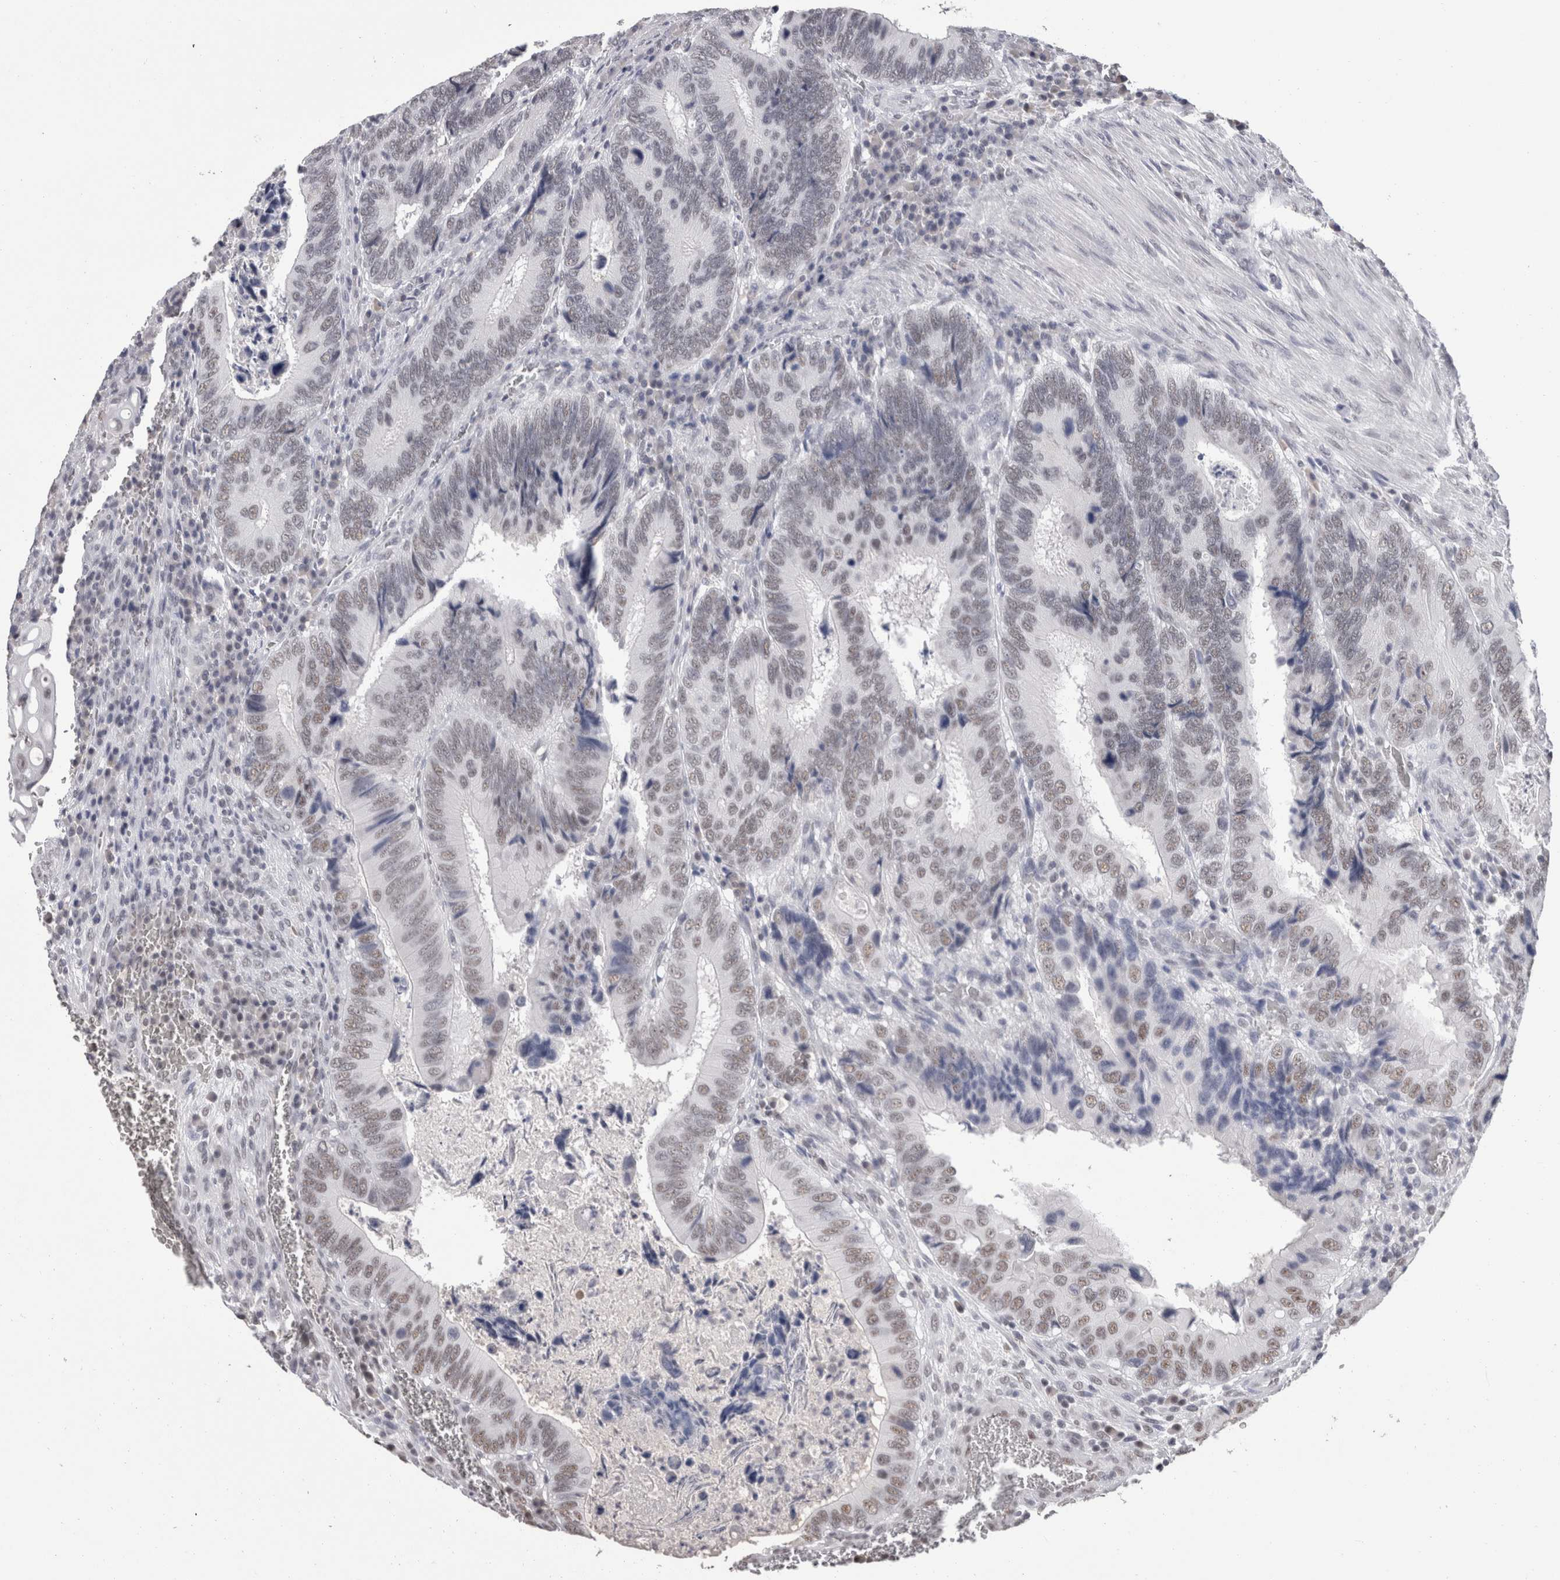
{"staining": {"intensity": "weak", "quantity": ">75%", "location": "nuclear"}, "tissue": "colorectal cancer", "cell_type": "Tumor cells", "image_type": "cancer", "snomed": [{"axis": "morphology", "description": "Adenocarcinoma, NOS"}, {"axis": "topography", "description": "Colon"}], "caption": "A high-resolution micrograph shows immunohistochemistry (IHC) staining of adenocarcinoma (colorectal), which demonstrates weak nuclear staining in approximately >75% of tumor cells. Using DAB (brown) and hematoxylin (blue) stains, captured at high magnification using brightfield microscopy.", "gene": "DDX17", "patient": {"sex": "male", "age": 72}}